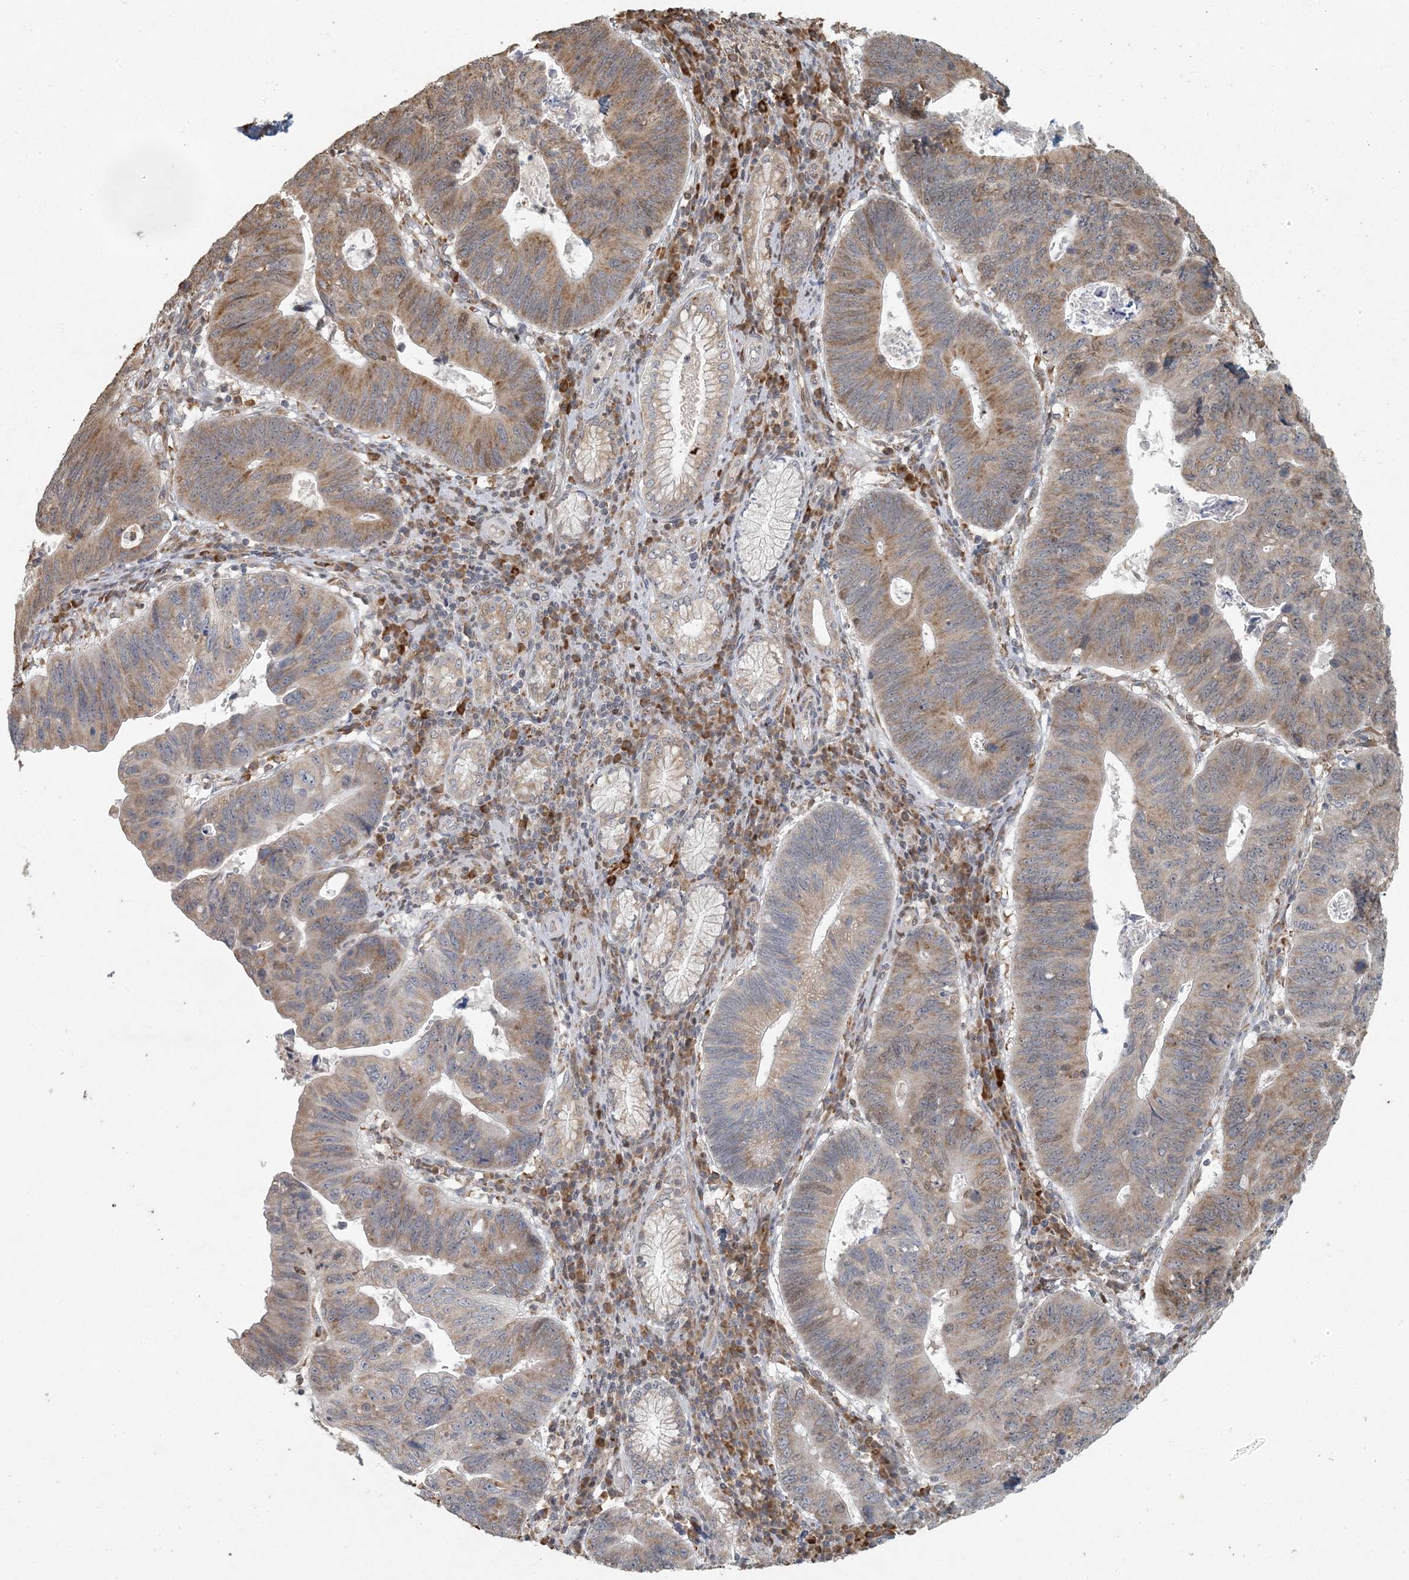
{"staining": {"intensity": "moderate", "quantity": "25%-75%", "location": "cytoplasmic/membranous,nuclear"}, "tissue": "stomach cancer", "cell_type": "Tumor cells", "image_type": "cancer", "snomed": [{"axis": "morphology", "description": "Adenocarcinoma, NOS"}, {"axis": "topography", "description": "Stomach"}], "caption": "Adenocarcinoma (stomach) tissue shows moderate cytoplasmic/membranous and nuclear expression in about 25%-75% of tumor cells, visualized by immunohistochemistry.", "gene": "AK9", "patient": {"sex": "male", "age": 59}}